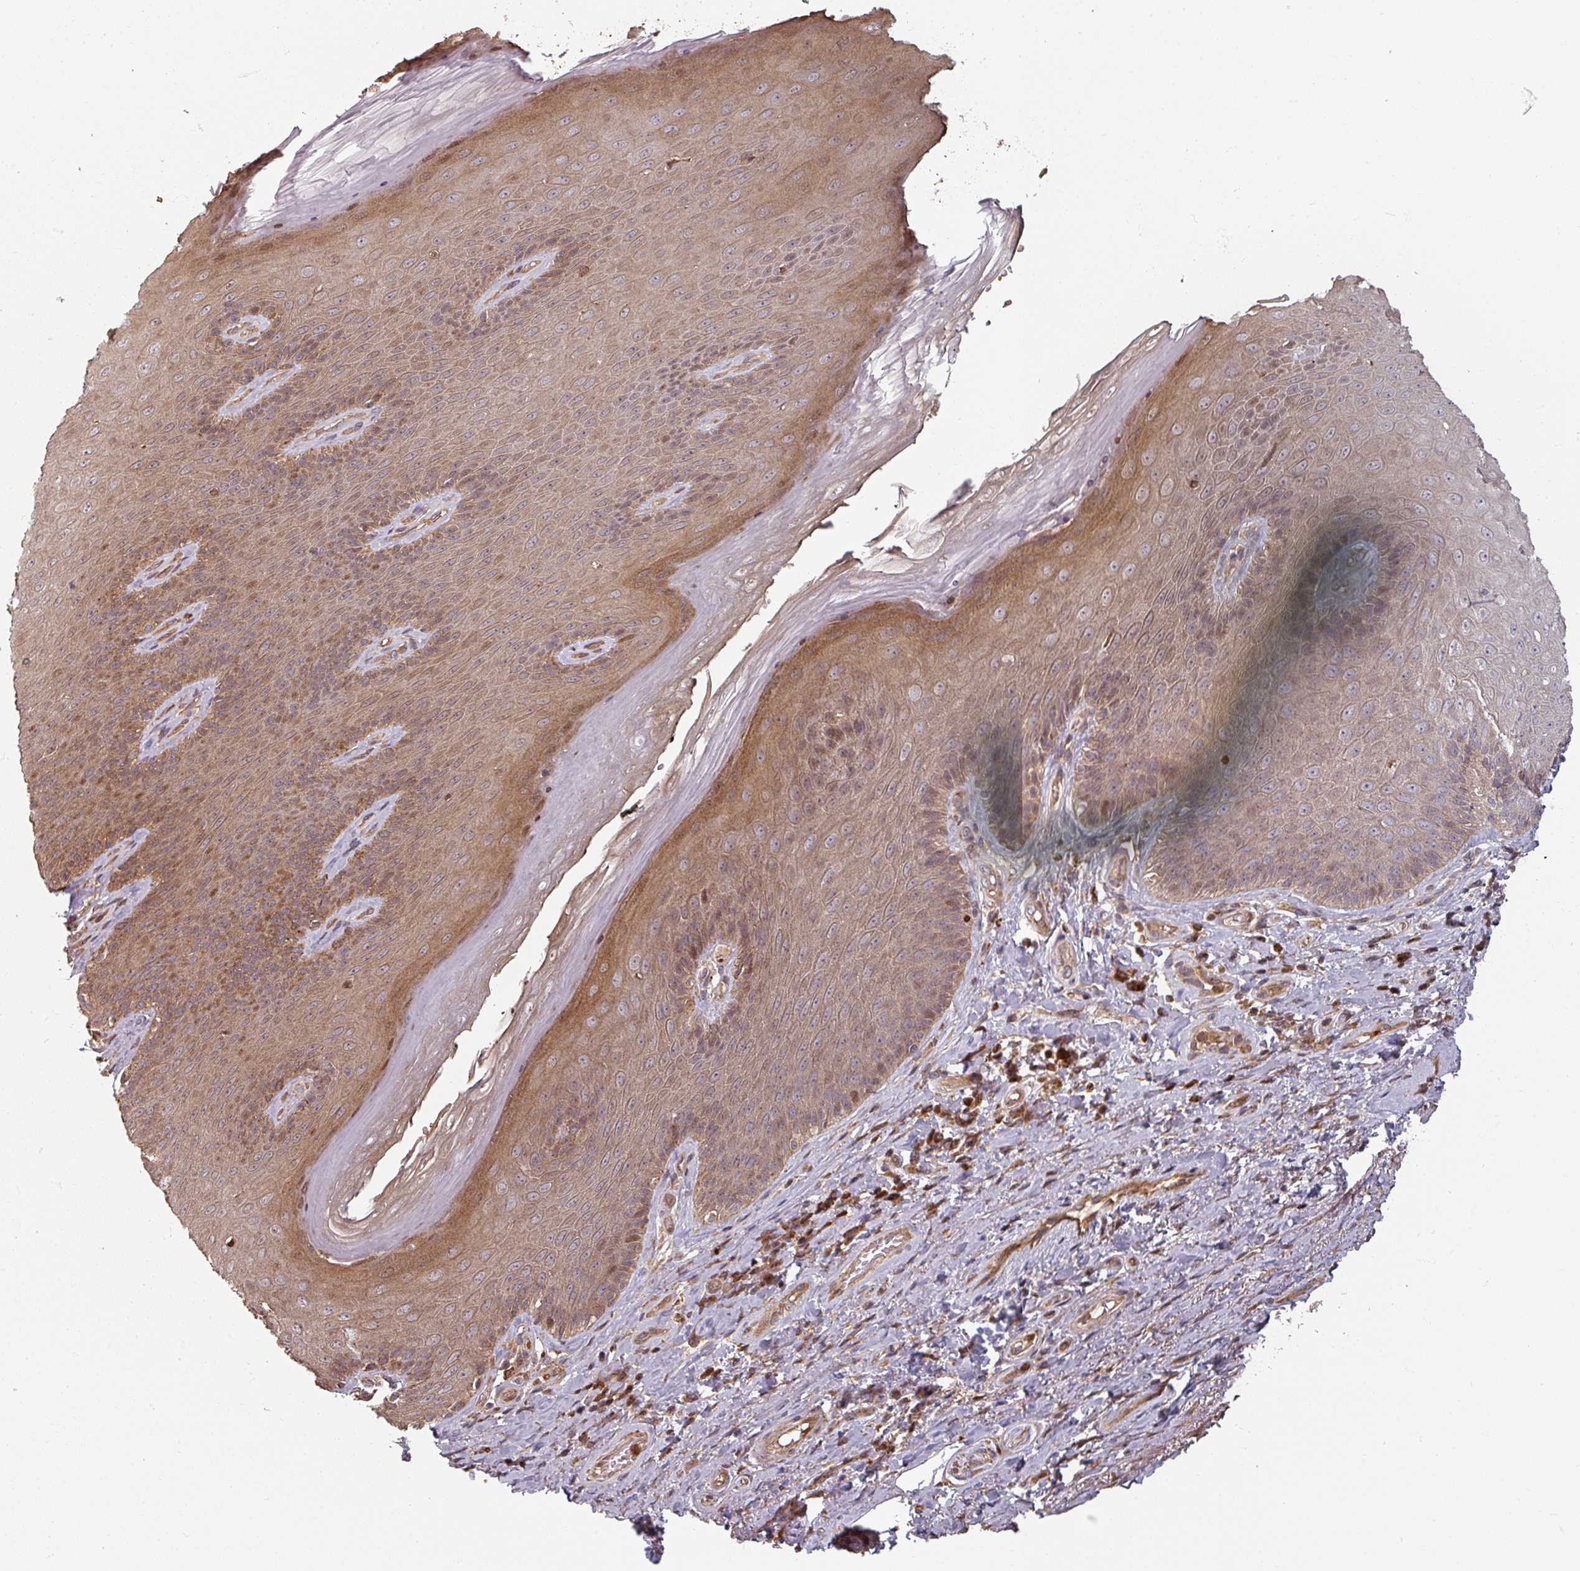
{"staining": {"intensity": "moderate", "quantity": ">75%", "location": "cytoplasmic/membranous,nuclear"}, "tissue": "skin", "cell_type": "Epidermal cells", "image_type": "normal", "snomed": [{"axis": "morphology", "description": "Normal tissue, NOS"}, {"axis": "topography", "description": "Anal"}, {"axis": "topography", "description": "Peripheral nerve tissue"}], "caption": "The image shows staining of normal skin, revealing moderate cytoplasmic/membranous,nuclear protein positivity (brown color) within epidermal cells. The staining is performed using DAB (3,3'-diaminobenzidine) brown chromogen to label protein expression. The nuclei are counter-stained blue using hematoxylin.", "gene": "EID1", "patient": {"sex": "male", "age": 53}}